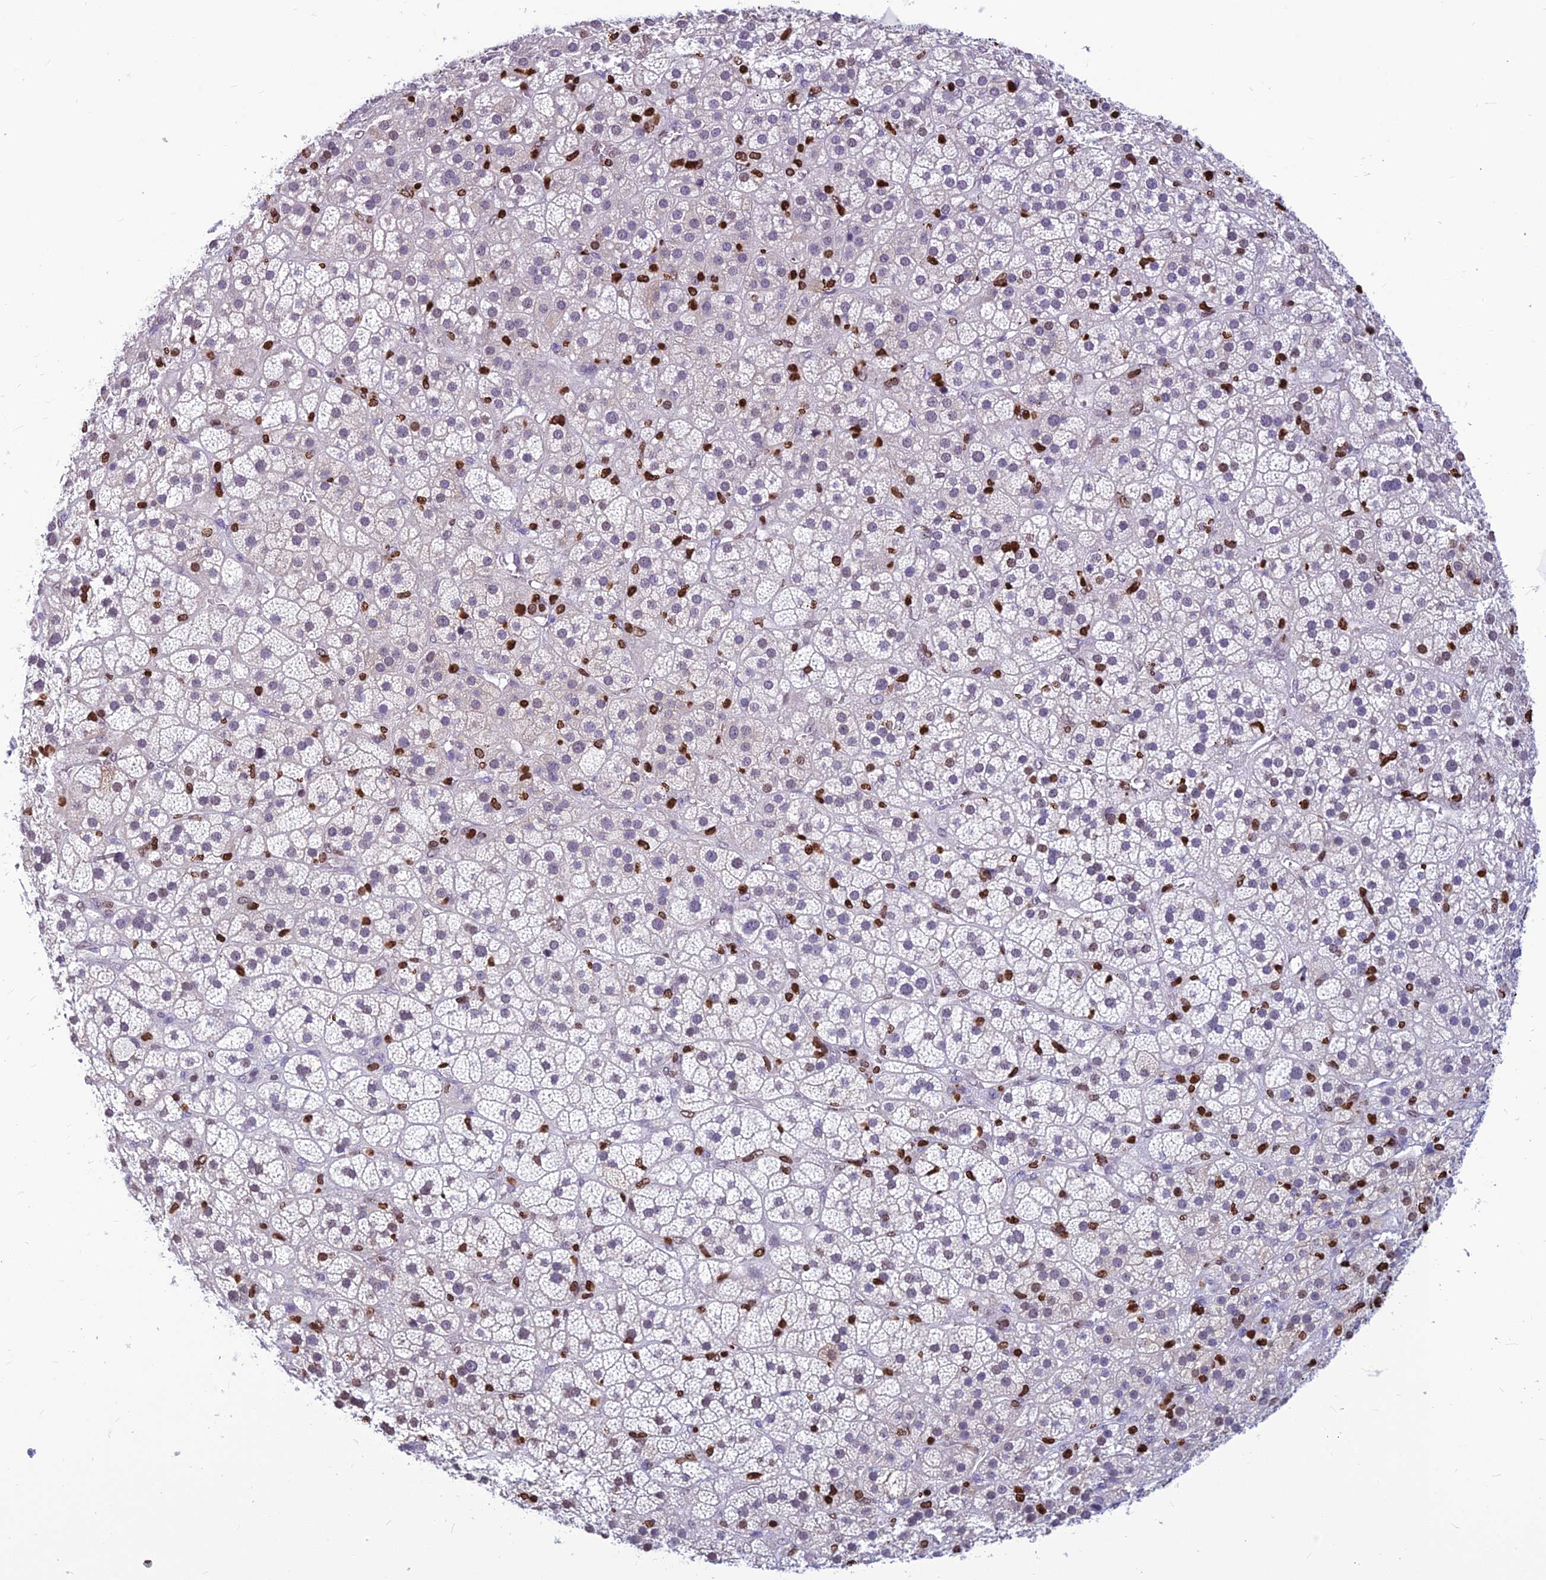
{"staining": {"intensity": "strong", "quantity": "<25%", "location": "nuclear"}, "tissue": "adrenal gland", "cell_type": "Glandular cells", "image_type": "normal", "snomed": [{"axis": "morphology", "description": "Normal tissue, NOS"}, {"axis": "topography", "description": "Adrenal gland"}], "caption": "Protein analysis of unremarkable adrenal gland demonstrates strong nuclear expression in about <25% of glandular cells. (Stains: DAB in brown, nuclei in blue, Microscopy: brightfield microscopy at high magnification).", "gene": "AKAP17A", "patient": {"sex": "female", "age": 70}}